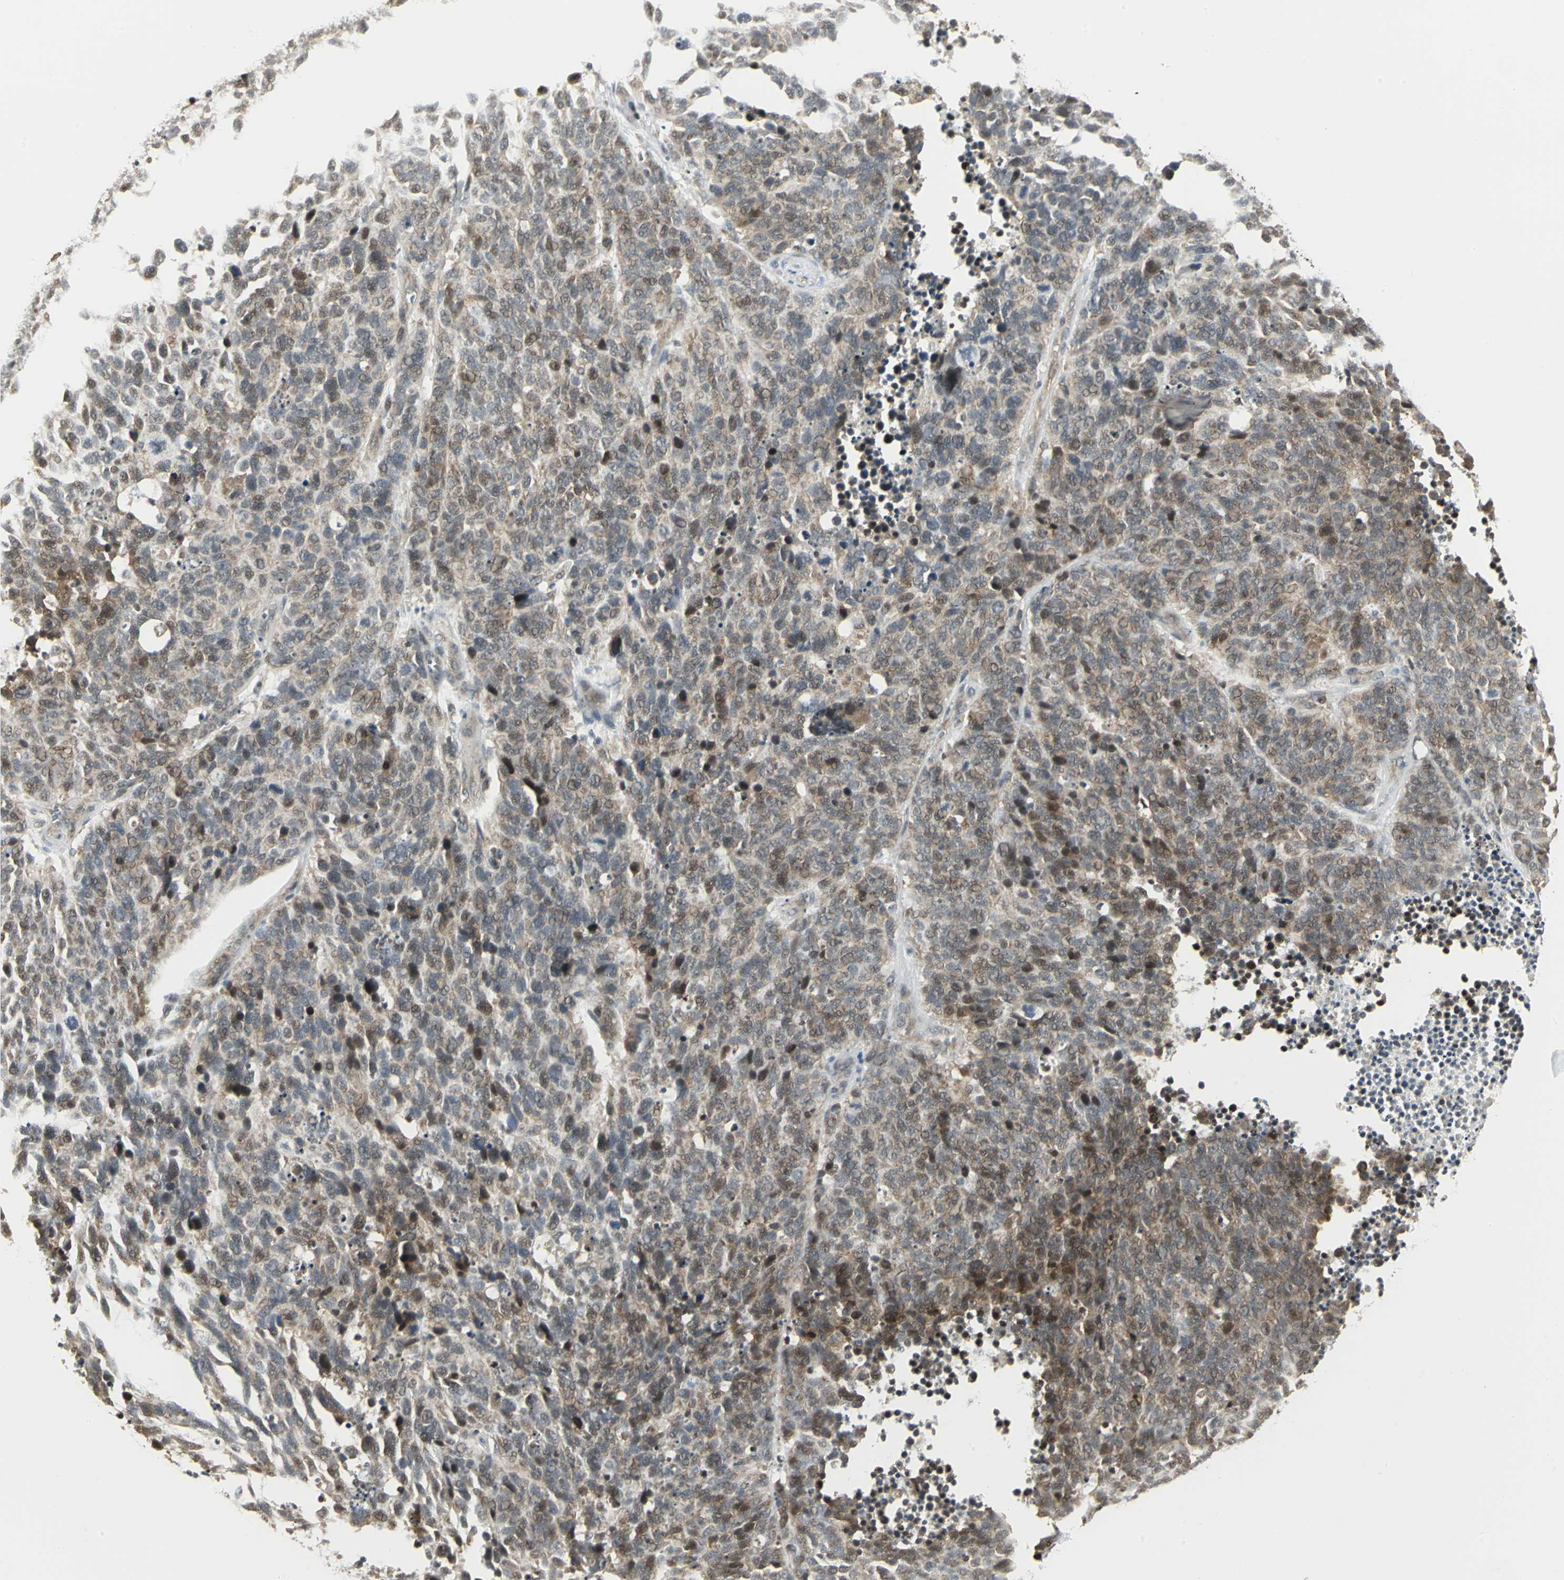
{"staining": {"intensity": "moderate", "quantity": ">75%", "location": "cytoplasmic/membranous,nuclear"}, "tissue": "lung cancer", "cell_type": "Tumor cells", "image_type": "cancer", "snomed": [{"axis": "morphology", "description": "Neoplasm, malignant, NOS"}, {"axis": "topography", "description": "Lung"}], "caption": "Immunohistochemistry (DAB) staining of lung cancer (malignant neoplasm) shows moderate cytoplasmic/membranous and nuclear protein positivity in approximately >75% of tumor cells. The staining was performed using DAB (3,3'-diaminobenzidine), with brown indicating positive protein expression. Nuclei are stained blue with hematoxylin.", "gene": "PSMC4", "patient": {"sex": "female", "age": 58}}